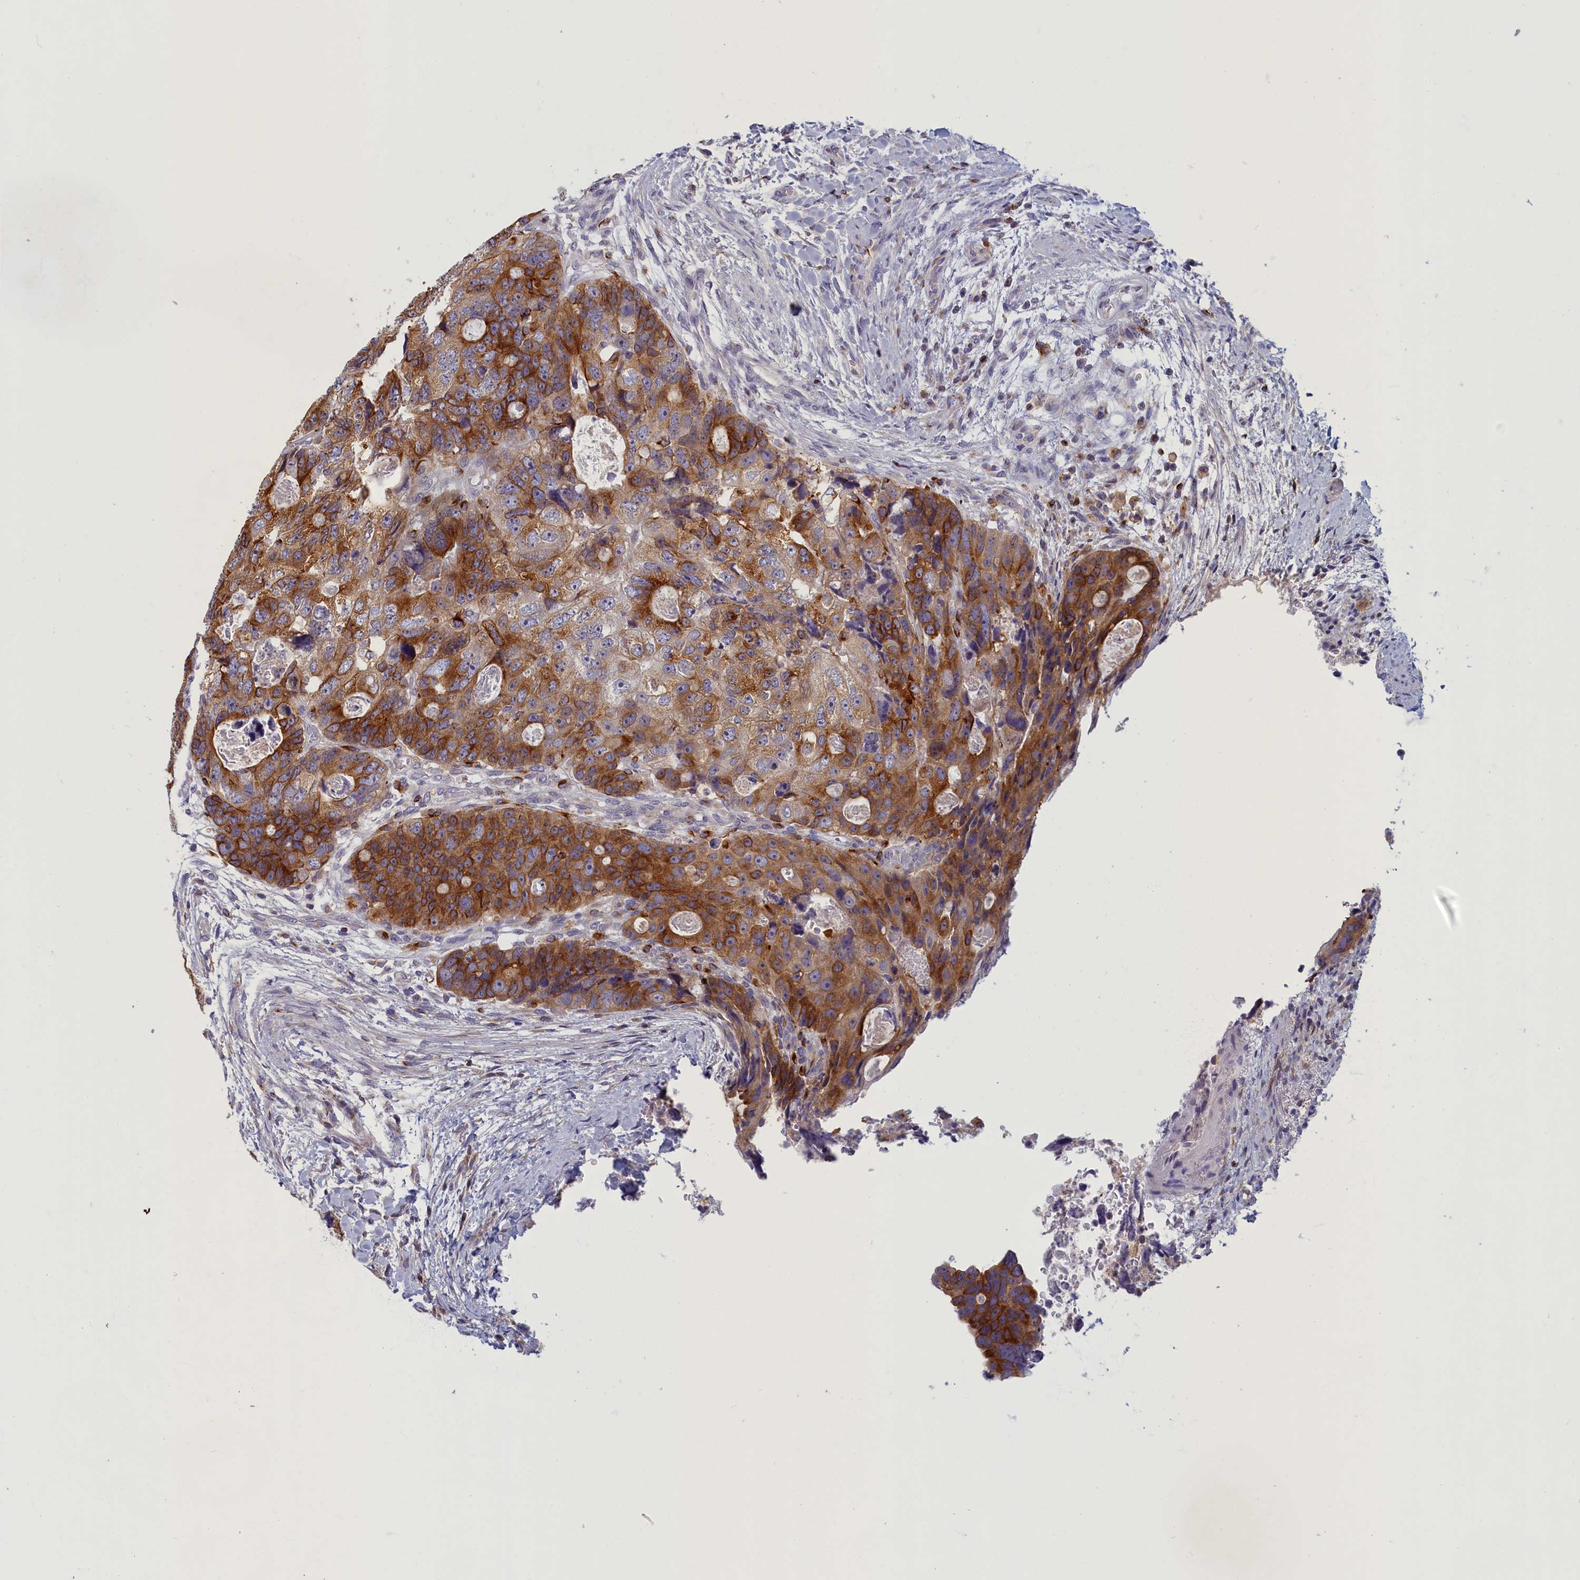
{"staining": {"intensity": "strong", "quantity": ">75%", "location": "cytoplasmic/membranous"}, "tissue": "colorectal cancer", "cell_type": "Tumor cells", "image_type": "cancer", "snomed": [{"axis": "morphology", "description": "Adenocarcinoma, NOS"}, {"axis": "topography", "description": "Rectum"}], "caption": "Immunohistochemistry (DAB (3,3'-diaminobenzidine)) staining of adenocarcinoma (colorectal) reveals strong cytoplasmic/membranous protein staining in about >75% of tumor cells.", "gene": "NOL10", "patient": {"sex": "male", "age": 59}}